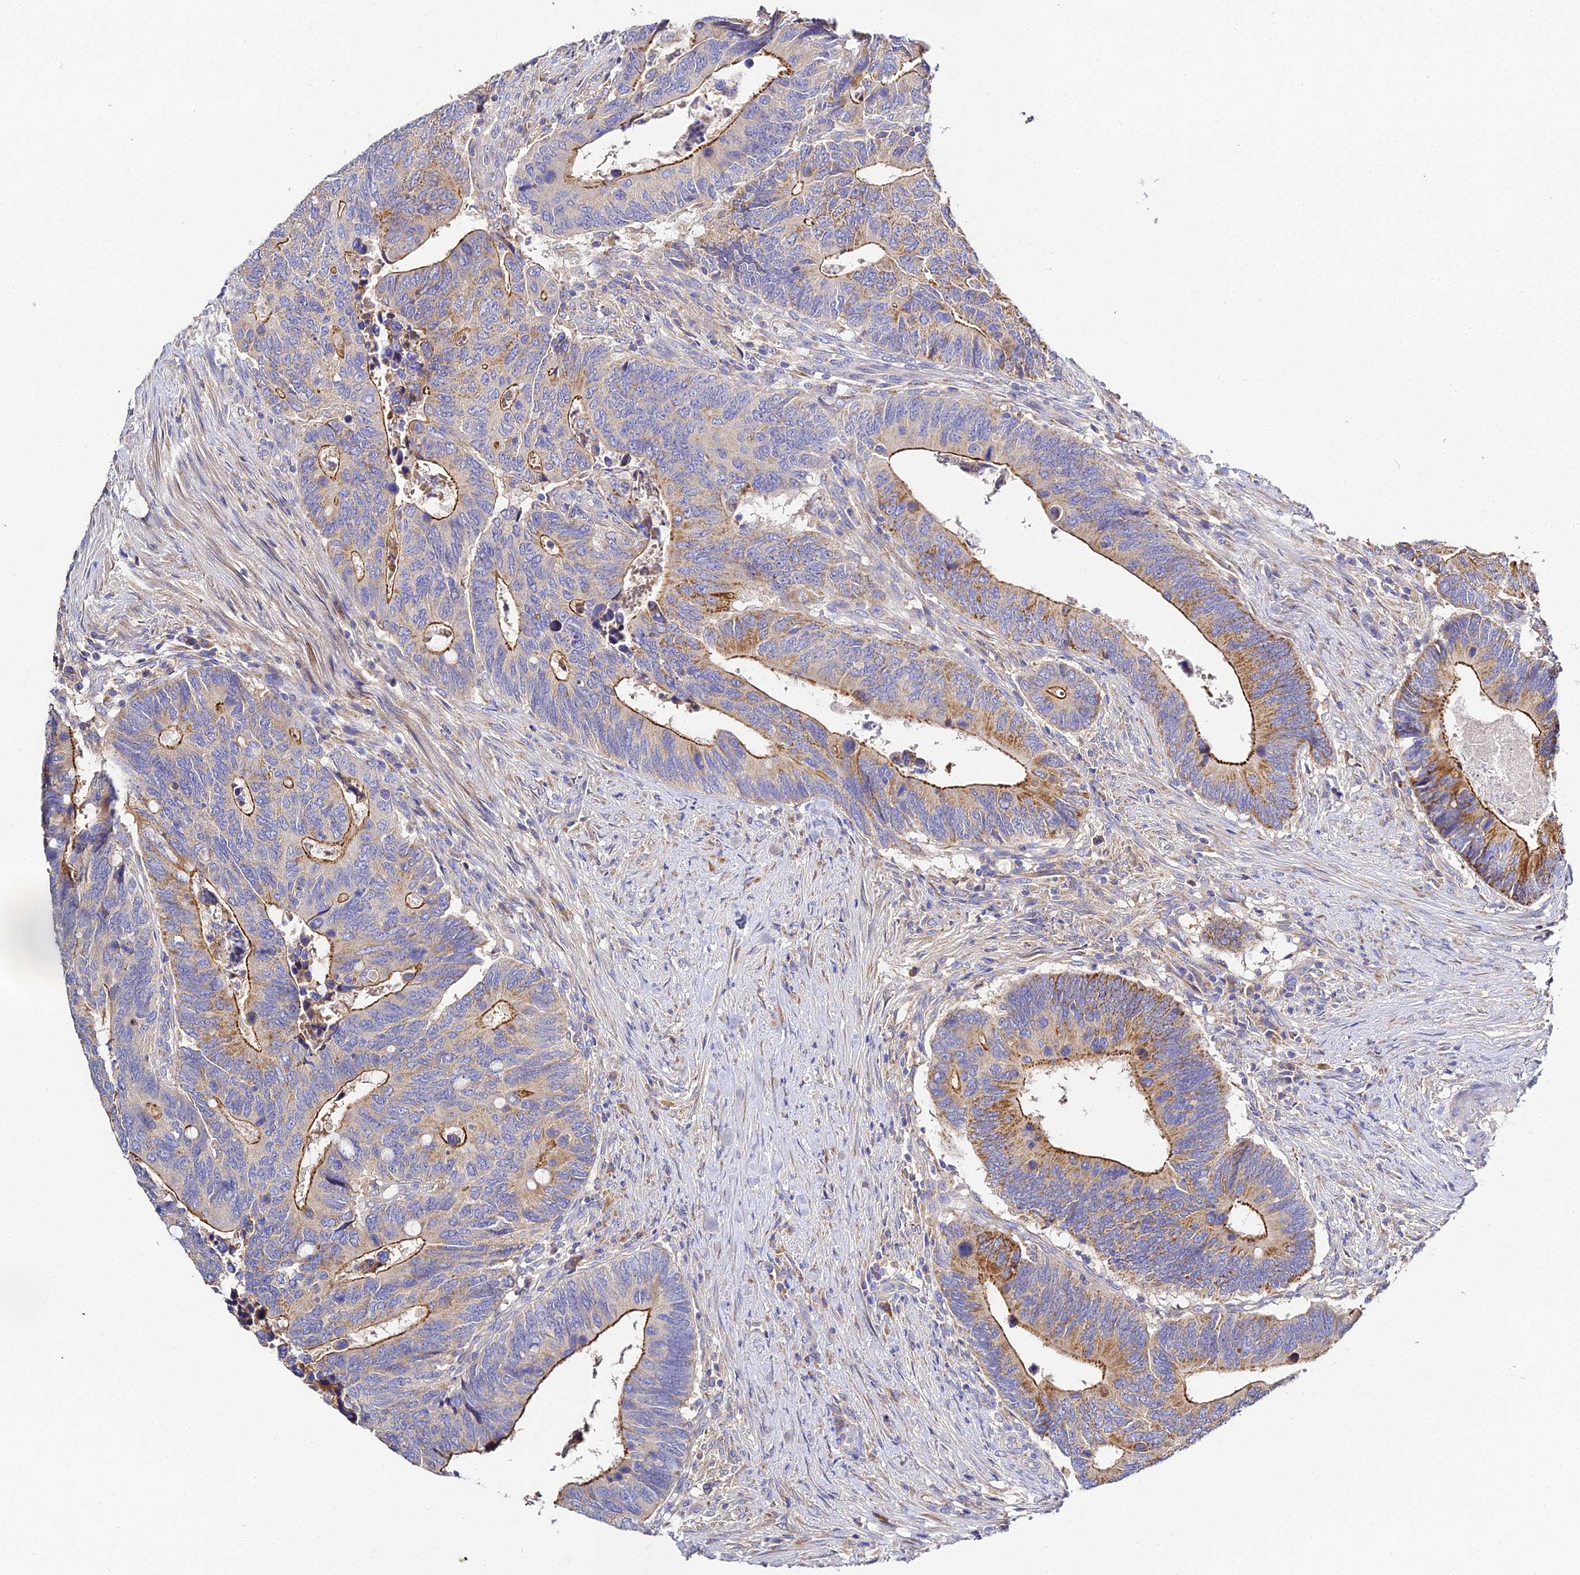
{"staining": {"intensity": "moderate", "quantity": "<25%", "location": "cytoplasmic/membranous"}, "tissue": "colorectal cancer", "cell_type": "Tumor cells", "image_type": "cancer", "snomed": [{"axis": "morphology", "description": "Adenocarcinoma, NOS"}, {"axis": "topography", "description": "Colon"}], "caption": "Adenocarcinoma (colorectal) stained for a protein displays moderate cytoplasmic/membranous positivity in tumor cells.", "gene": "SCX", "patient": {"sex": "male", "age": 87}}